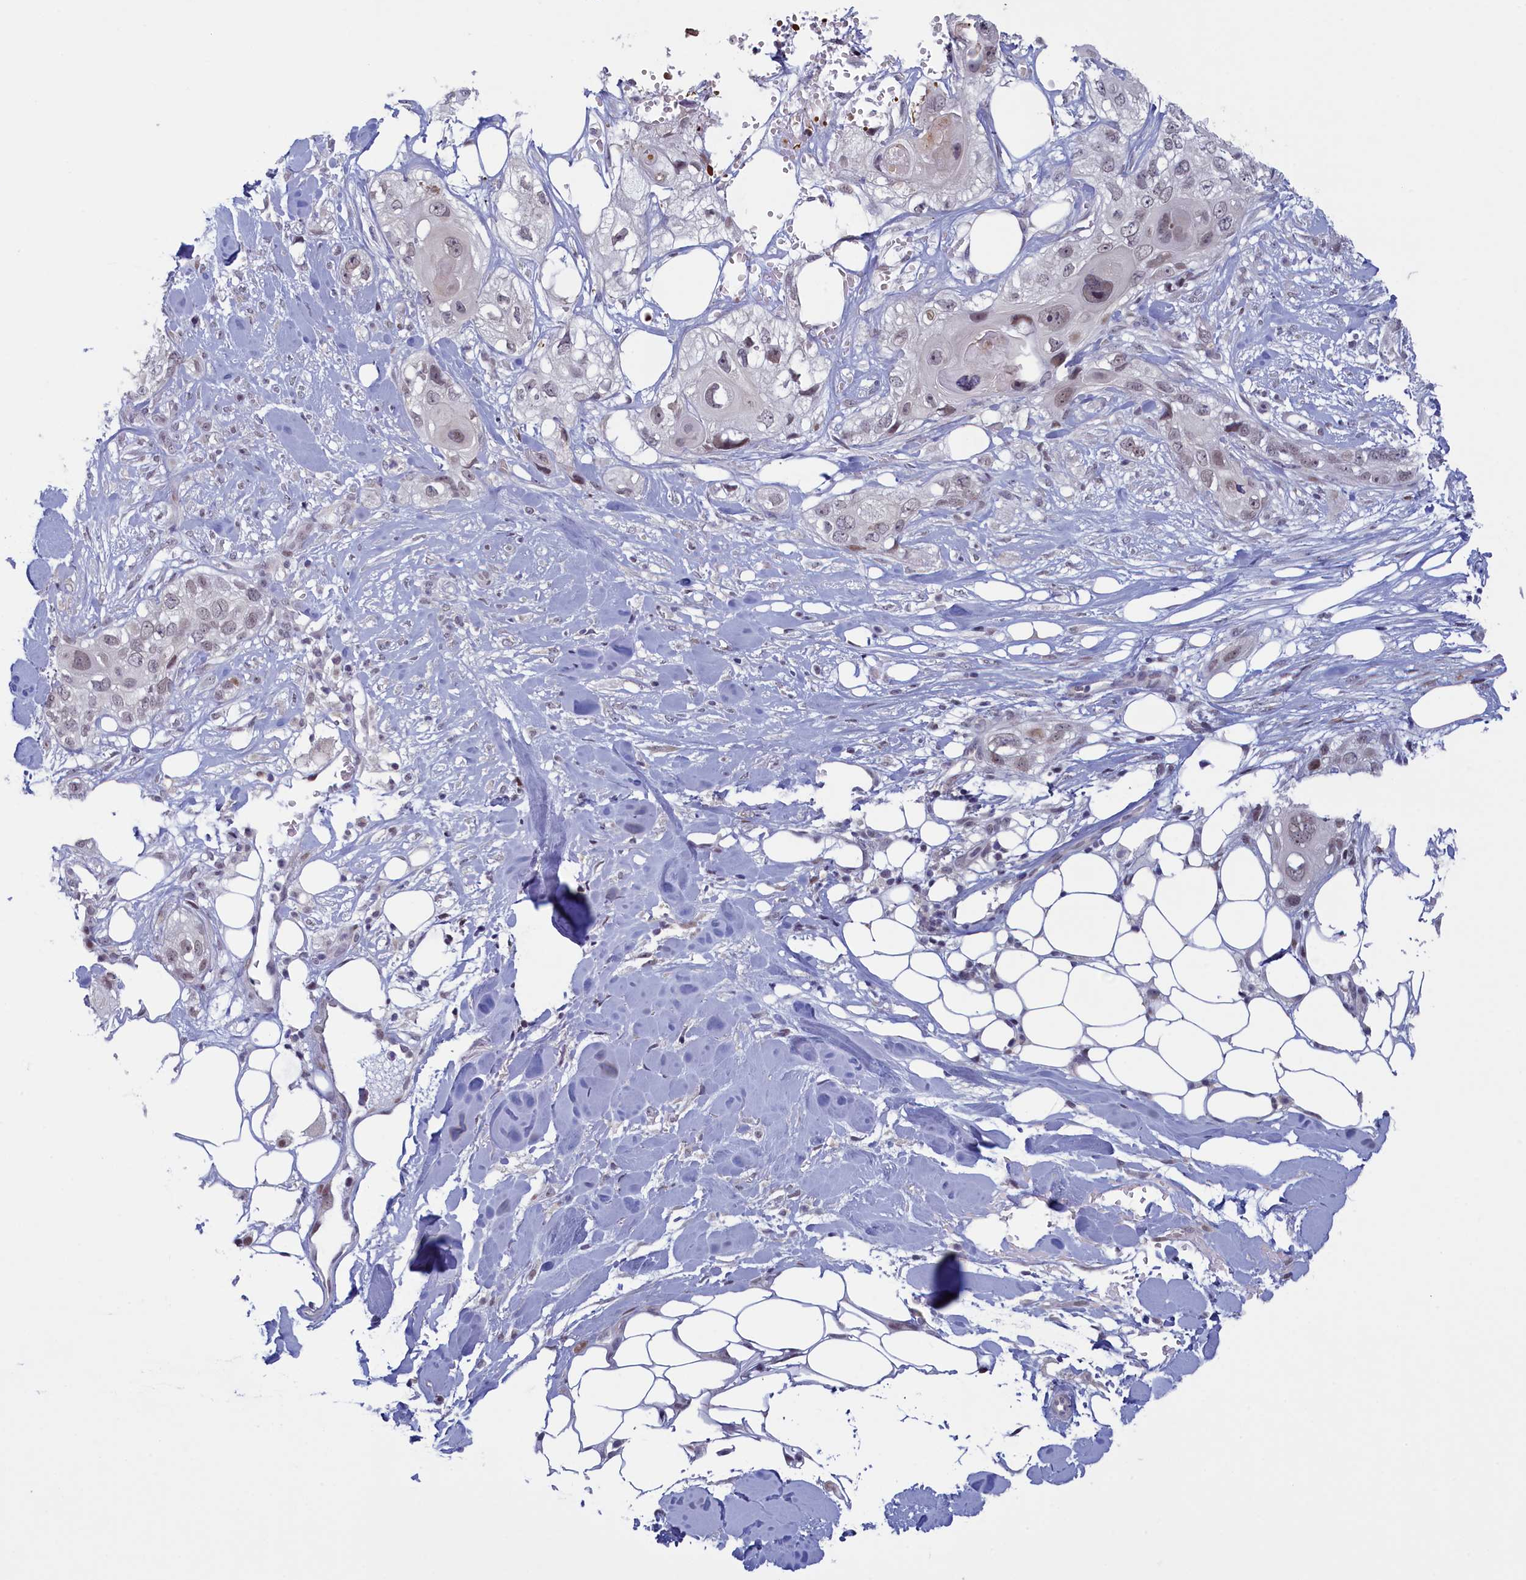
{"staining": {"intensity": "weak", "quantity": "<25%", "location": "nuclear"}, "tissue": "skin cancer", "cell_type": "Tumor cells", "image_type": "cancer", "snomed": [{"axis": "morphology", "description": "Normal tissue, NOS"}, {"axis": "morphology", "description": "Squamous cell carcinoma, NOS"}, {"axis": "topography", "description": "Skin"}], "caption": "A histopathology image of human skin cancer is negative for staining in tumor cells. (DAB immunohistochemistry with hematoxylin counter stain).", "gene": "ATF7IP2", "patient": {"sex": "male", "age": 72}}